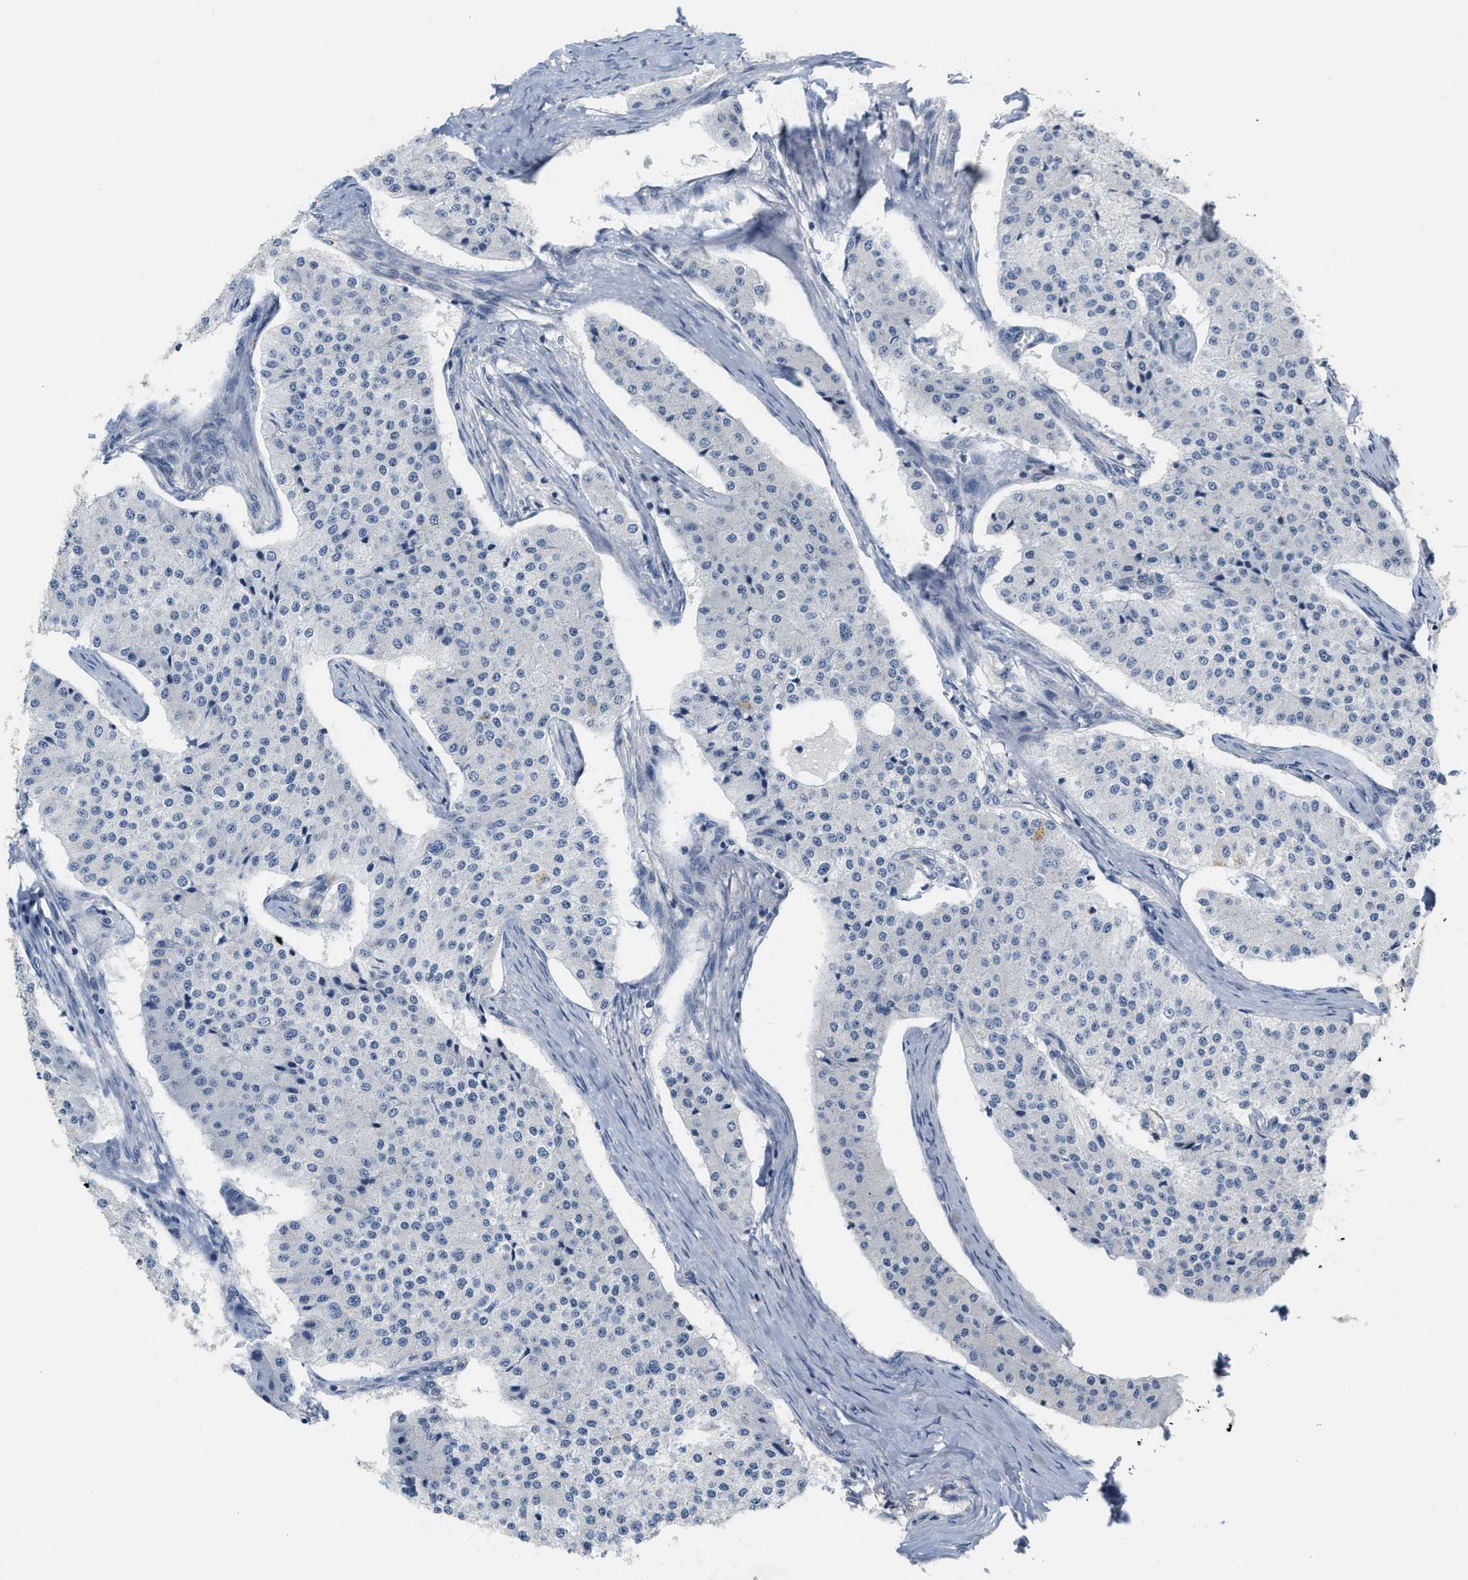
{"staining": {"intensity": "negative", "quantity": "none", "location": "none"}, "tissue": "carcinoid", "cell_type": "Tumor cells", "image_type": "cancer", "snomed": [{"axis": "morphology", "description": "Carcinoid, malignant, NOS"}, {"axis": "topography", "description": "Colon"}], "caption": "Carcinoid was stained to show a protein in brown. There is no significant expression in tumor cells.", "gene": "SHMT2", "patient": {"sex": "female", "age": 52}}